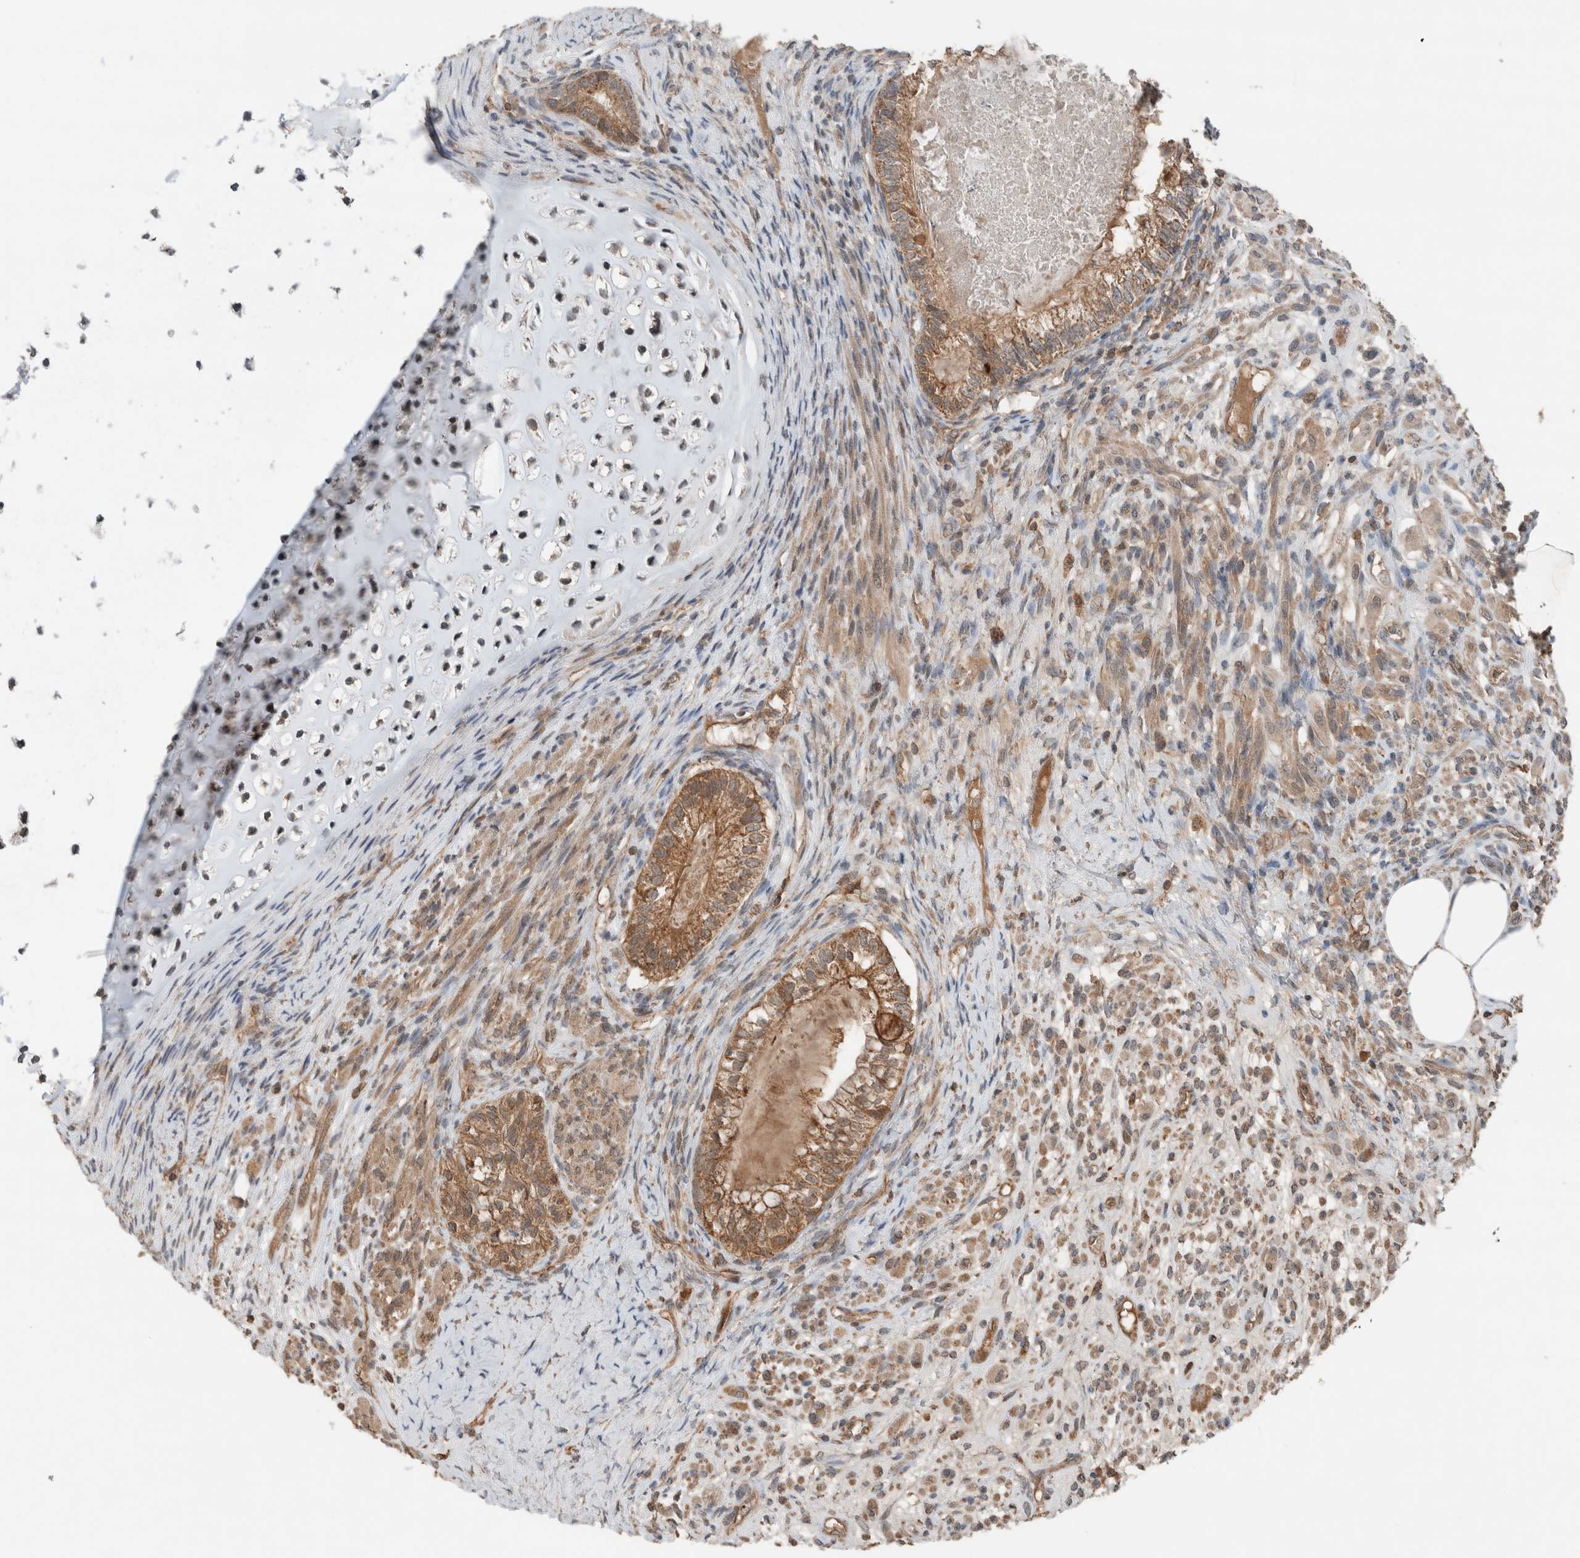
{"staining": {"intensity": "moderate", "quantity": ">75%", "location": "cytoplasmic/membranous"}, "tissue": "testis cancer", "cell_type": "Tumor cells", "image_type": "cancer", "snomed": [{"axis": "morphology", "description": "Seminoma, NOS"}, {"axis": "morphology", "description": "Carcinoma, Embryonal, NOS"}, {"axis": "topography", "description": "Testis"}], "caption": "The immunohistochemical stain shows moderate cytoplasmic/membranous staining in tumor cells of testis seminoma tissue.", "gene": "KLK14", "patient": {"sex": "male", "age": 28}}